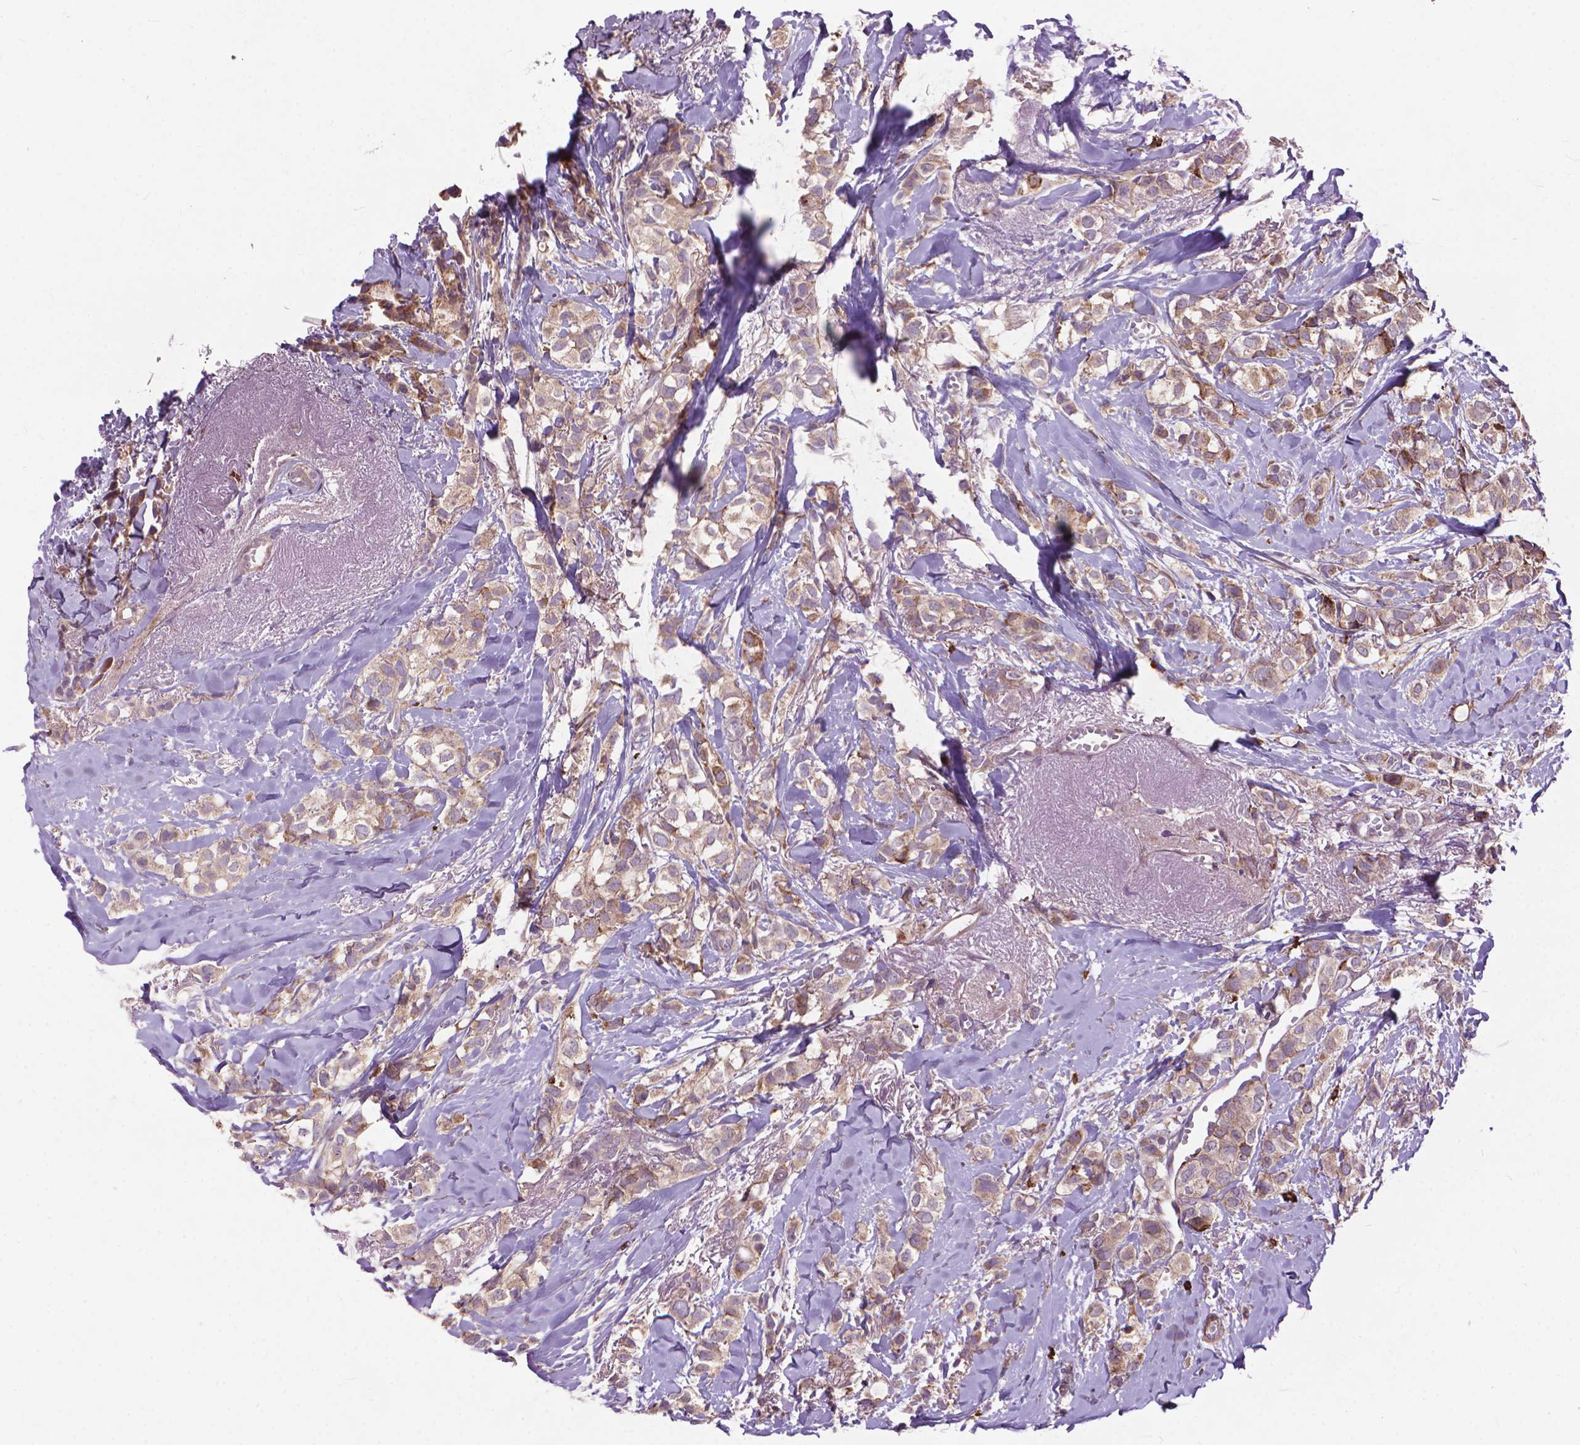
{"staining": {"intensity": "weak", "quantity": ">75%", "location": "cytoplasmic/membranous"}, "tissue": "breast cancer", "cell_type": "Tumor cells", "image_type": "cancer", "snomed": [{"axis": "morphology", "description": "Duct carcinoma"}, {"axis": "topography", "description": "Breast"}], "caption": "Breast cancer (infiltrating ductal carcinoma) tissue shows weak cytoplasmic/membranous staining in about >75% of tumor cells, visualized by immunohistochemistry.", "gene": "MYH14", "patient": {"sex": "female", "age": 85}}